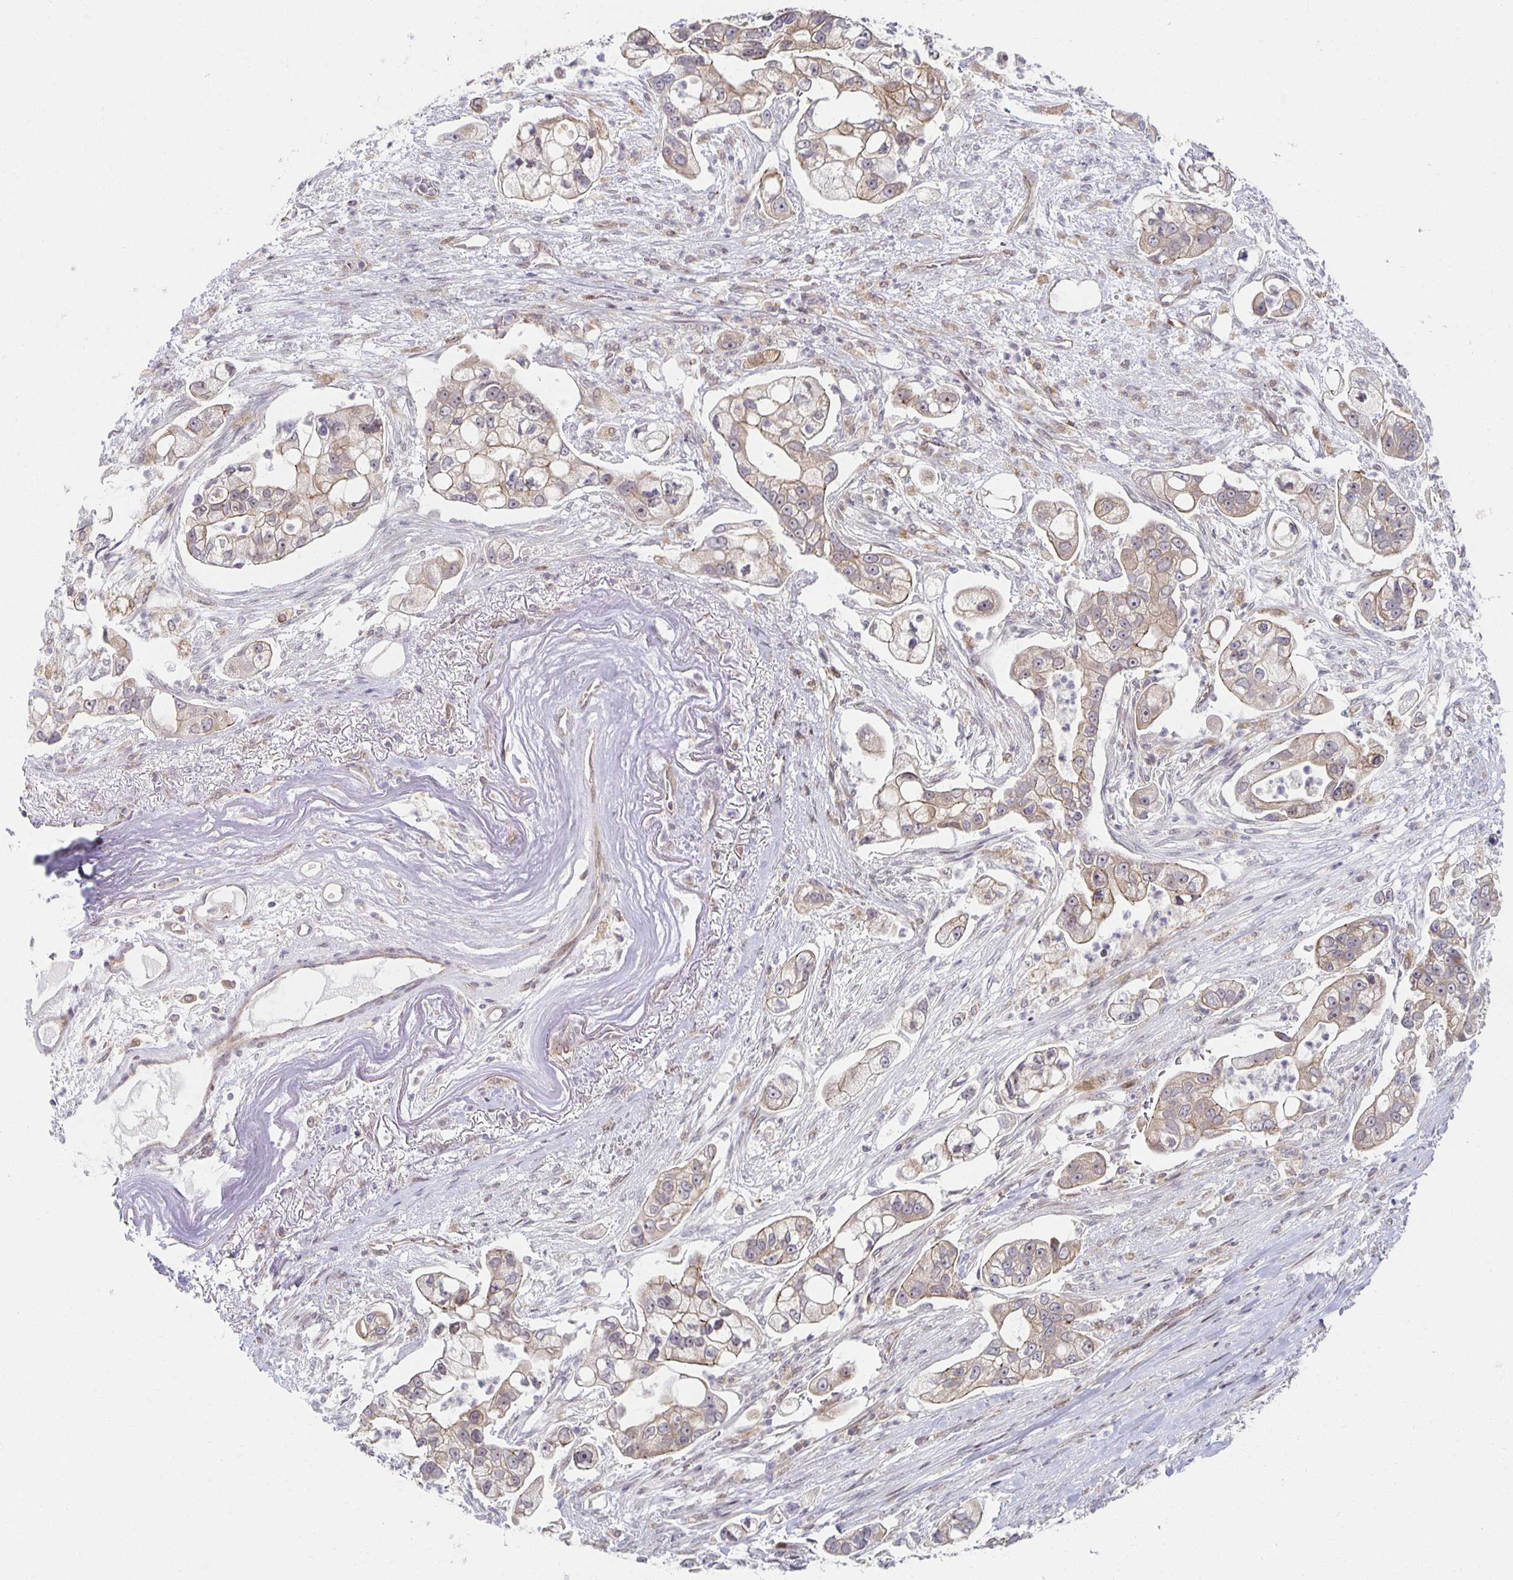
{"staining": {"intensity": "moderate", "quantity": "25%-75%", "location": "cytoplasmic/membranous"}, "tissue": "pancreatic cancer", "cell_type": "Tumor cells", "image_type": "cancer", "snomed": [{"axis": "morphology", "description": "Adenocarcinoma, NOS"}, {"axis": "topography", "description": "Pancreas"}], "caption": "Pancreatic cancer stained with immunohistochemistry exhibits moderate cytoplasmic/membranous positivity in approximately 25%-75% of tumor cells.", "gene": "HCFC1R1", "patient": {"sex": "female", "age": 69}}